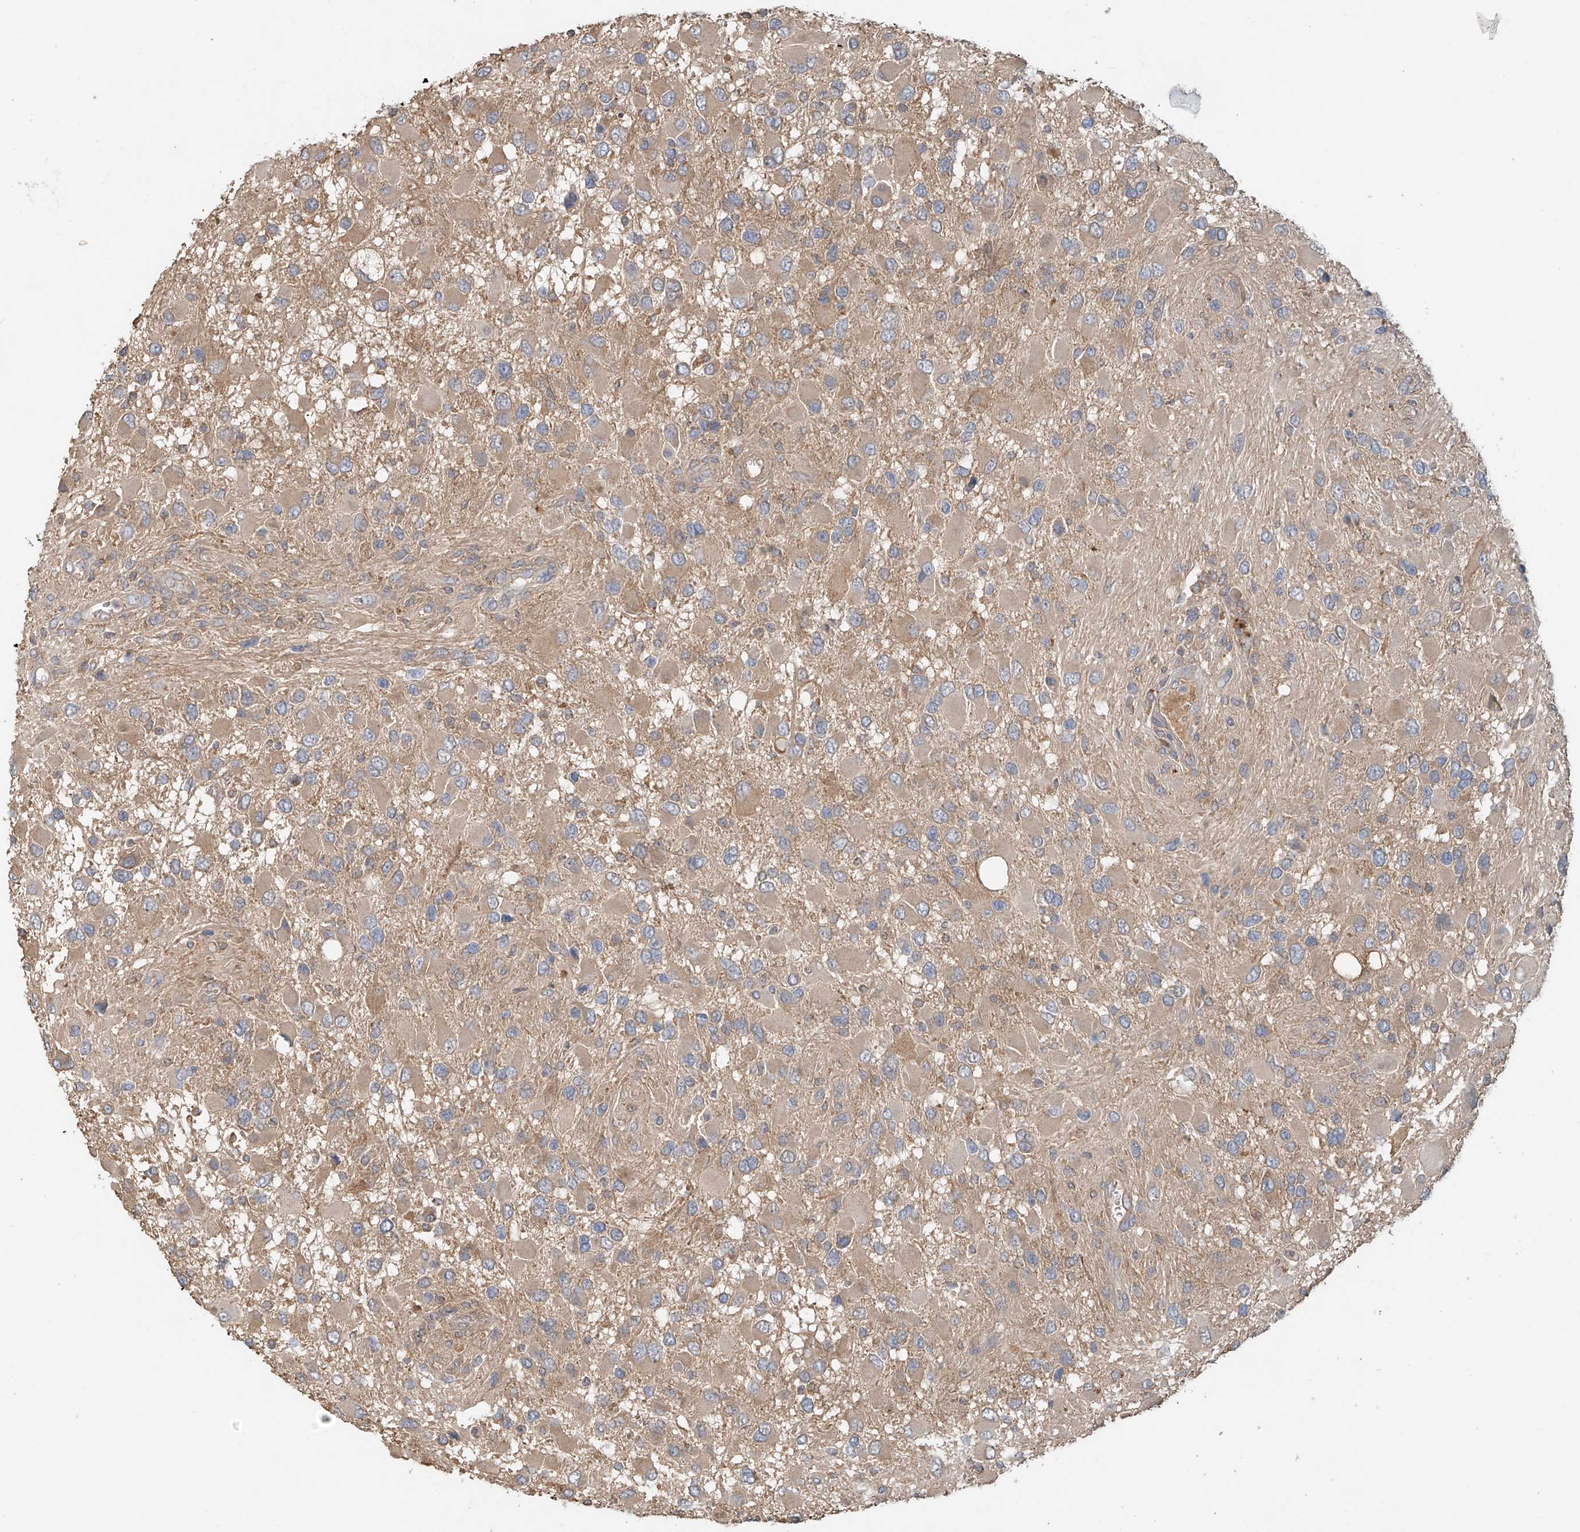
{"staining": {"intensity": "weak", "quantity": ">75%", "location": "cytoplasmic/membranous"}, "tissue": "glioma", "cell_type": "Tumor cells", "image_type": "cancer", "snomed": [{"axis": "morphology", "description": "Glioma, malignant, High grade"}, {"axis": "topography", "description": "Brain"}], "caption": "There is low levels of weak cytoplasmic/membranous positivity in tumor cells of malignant glioma (high-grade), as demonstrated by immunohistochemical staining (brown color).", "gene": "GNB1L", "patient": {"sex": "male", "age": 53}}